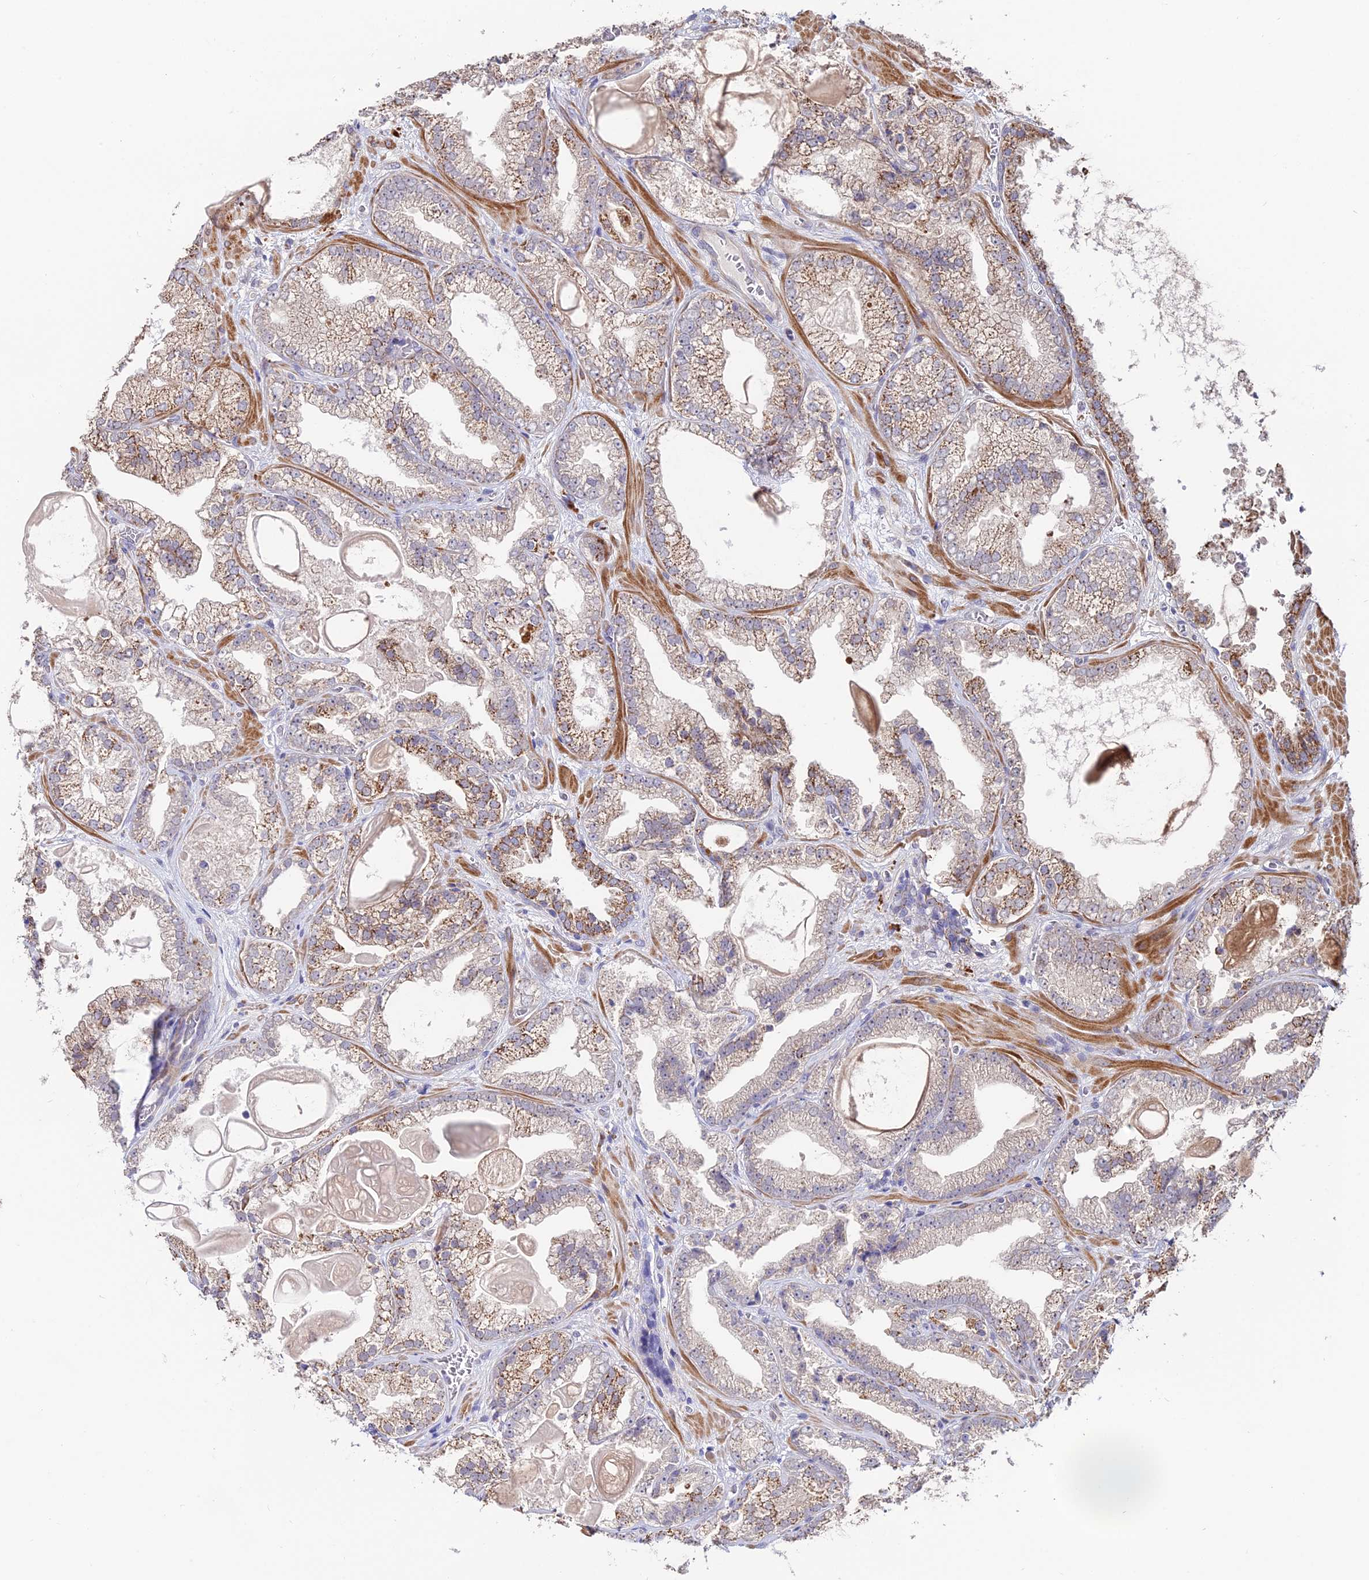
{"staining": {"intensity": "weak", "quantity": ">75%", "location": "cytoplasmic/membranous"}, "tissue": "prostate cancer", "cell_type": "Tumor cells", "image_type": "cancer", "snomed": [{"axis": "morphology", "description": "Adenocarcinoma, Low grade"}, {"axis": "topography", "description": "Prostate"}], "caption": "A photomicrograph showing weak cytoplasmic/membranous positivity in about >75% of tumor cells in prostate cancer, as visualized by brown immunohistochemical staining.", "gene": "ACTR5", "patient": {"sex": "male", "age": 57}}